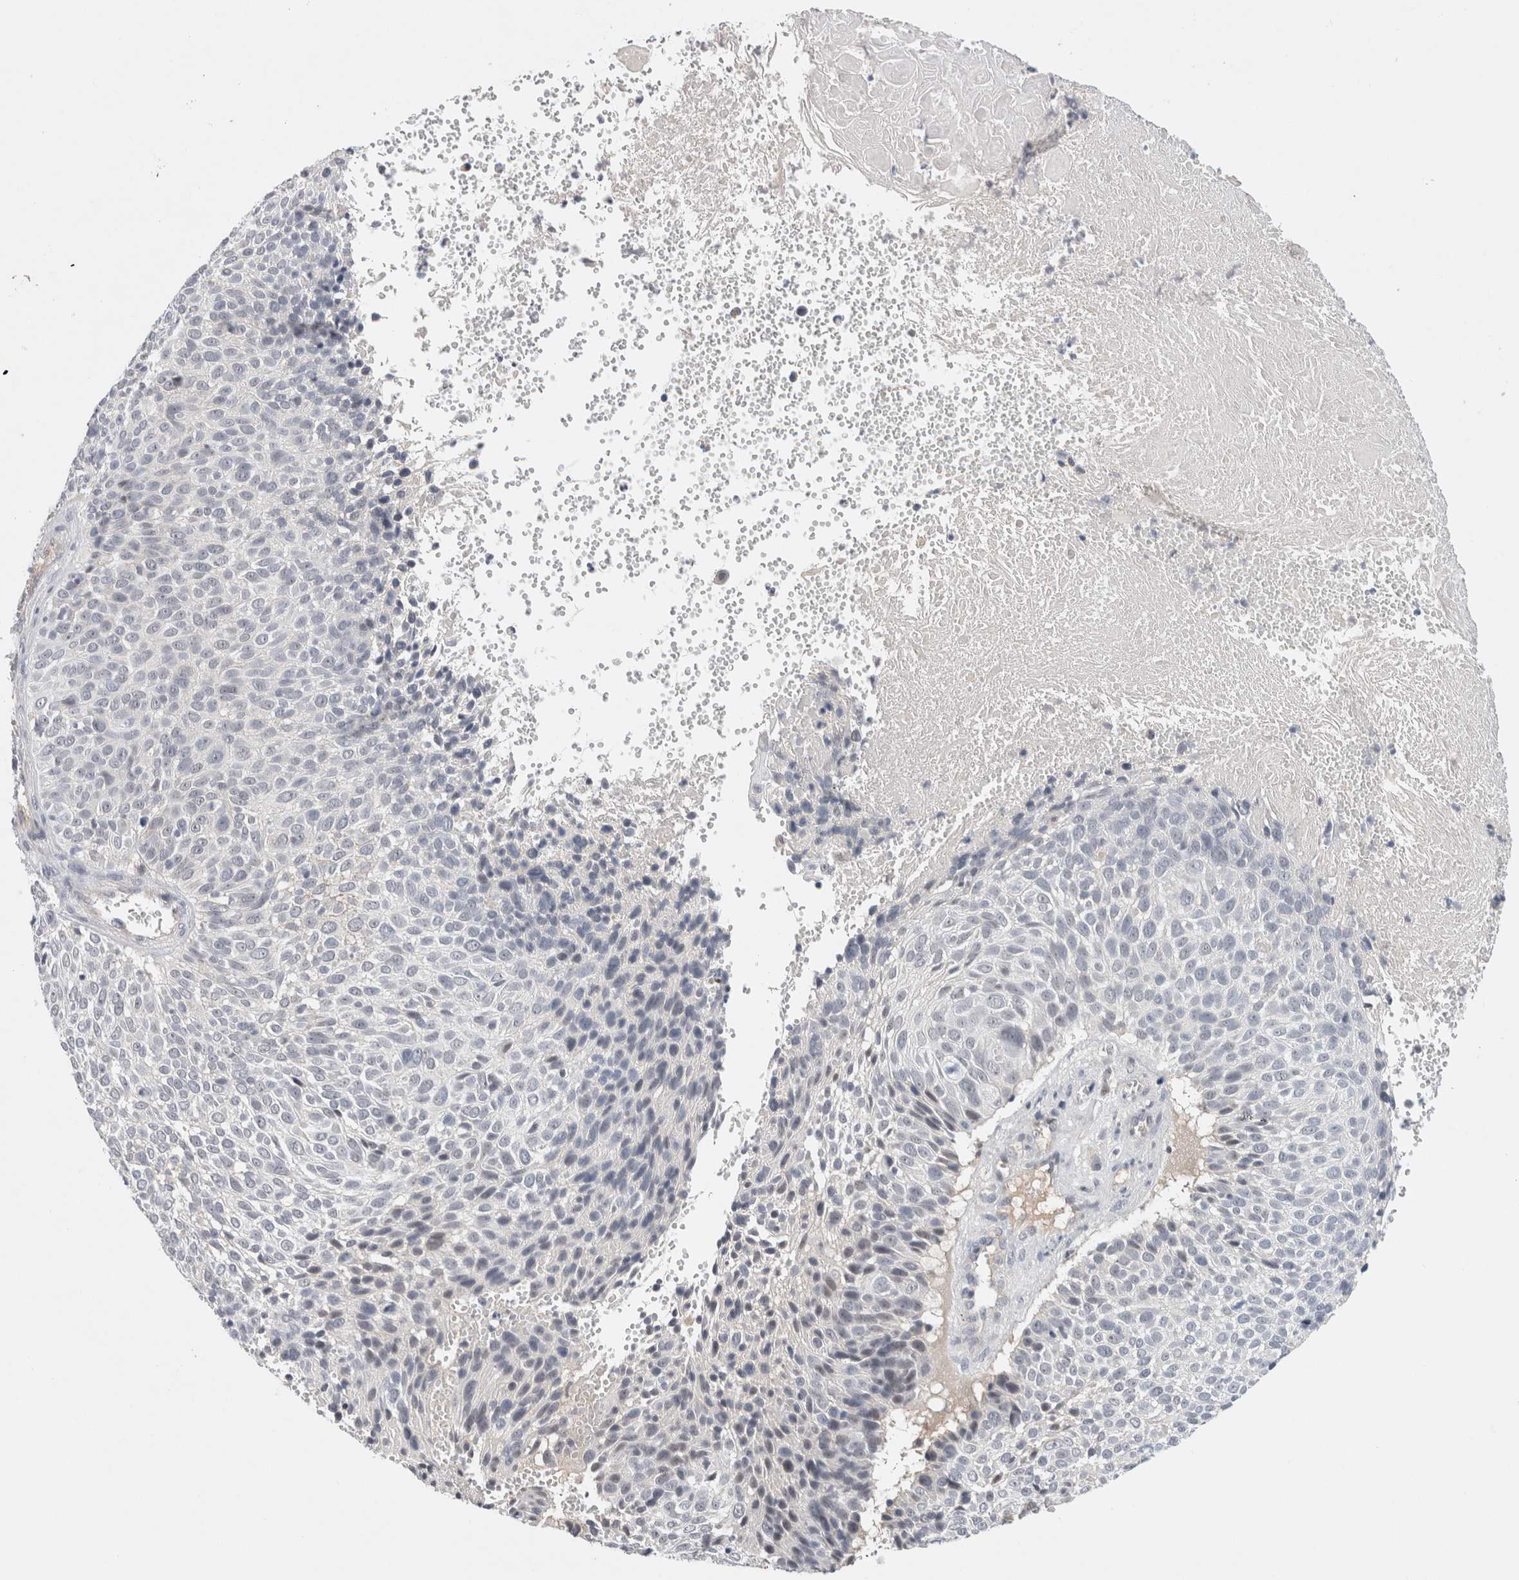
{"staining": {"intensity": "negative", "quantity": "none", "location": "none"}, "tissue": "cervical cancer", "cell_type": "Tumor cells", "image_type": "cancer", "snomed": [{"axis": "morphology", "description": "Squamous cell carcinoma, NOS"}, {"axis": "topography", "description": "Cervix"}], "caption": "The immunohistochemistry photomicrograph has no significant positivity in tumor cells of cervical squamous cell carcinoma tissue.", "gene": "HCN3", "patient": {"sex": "female", "age": 74}}